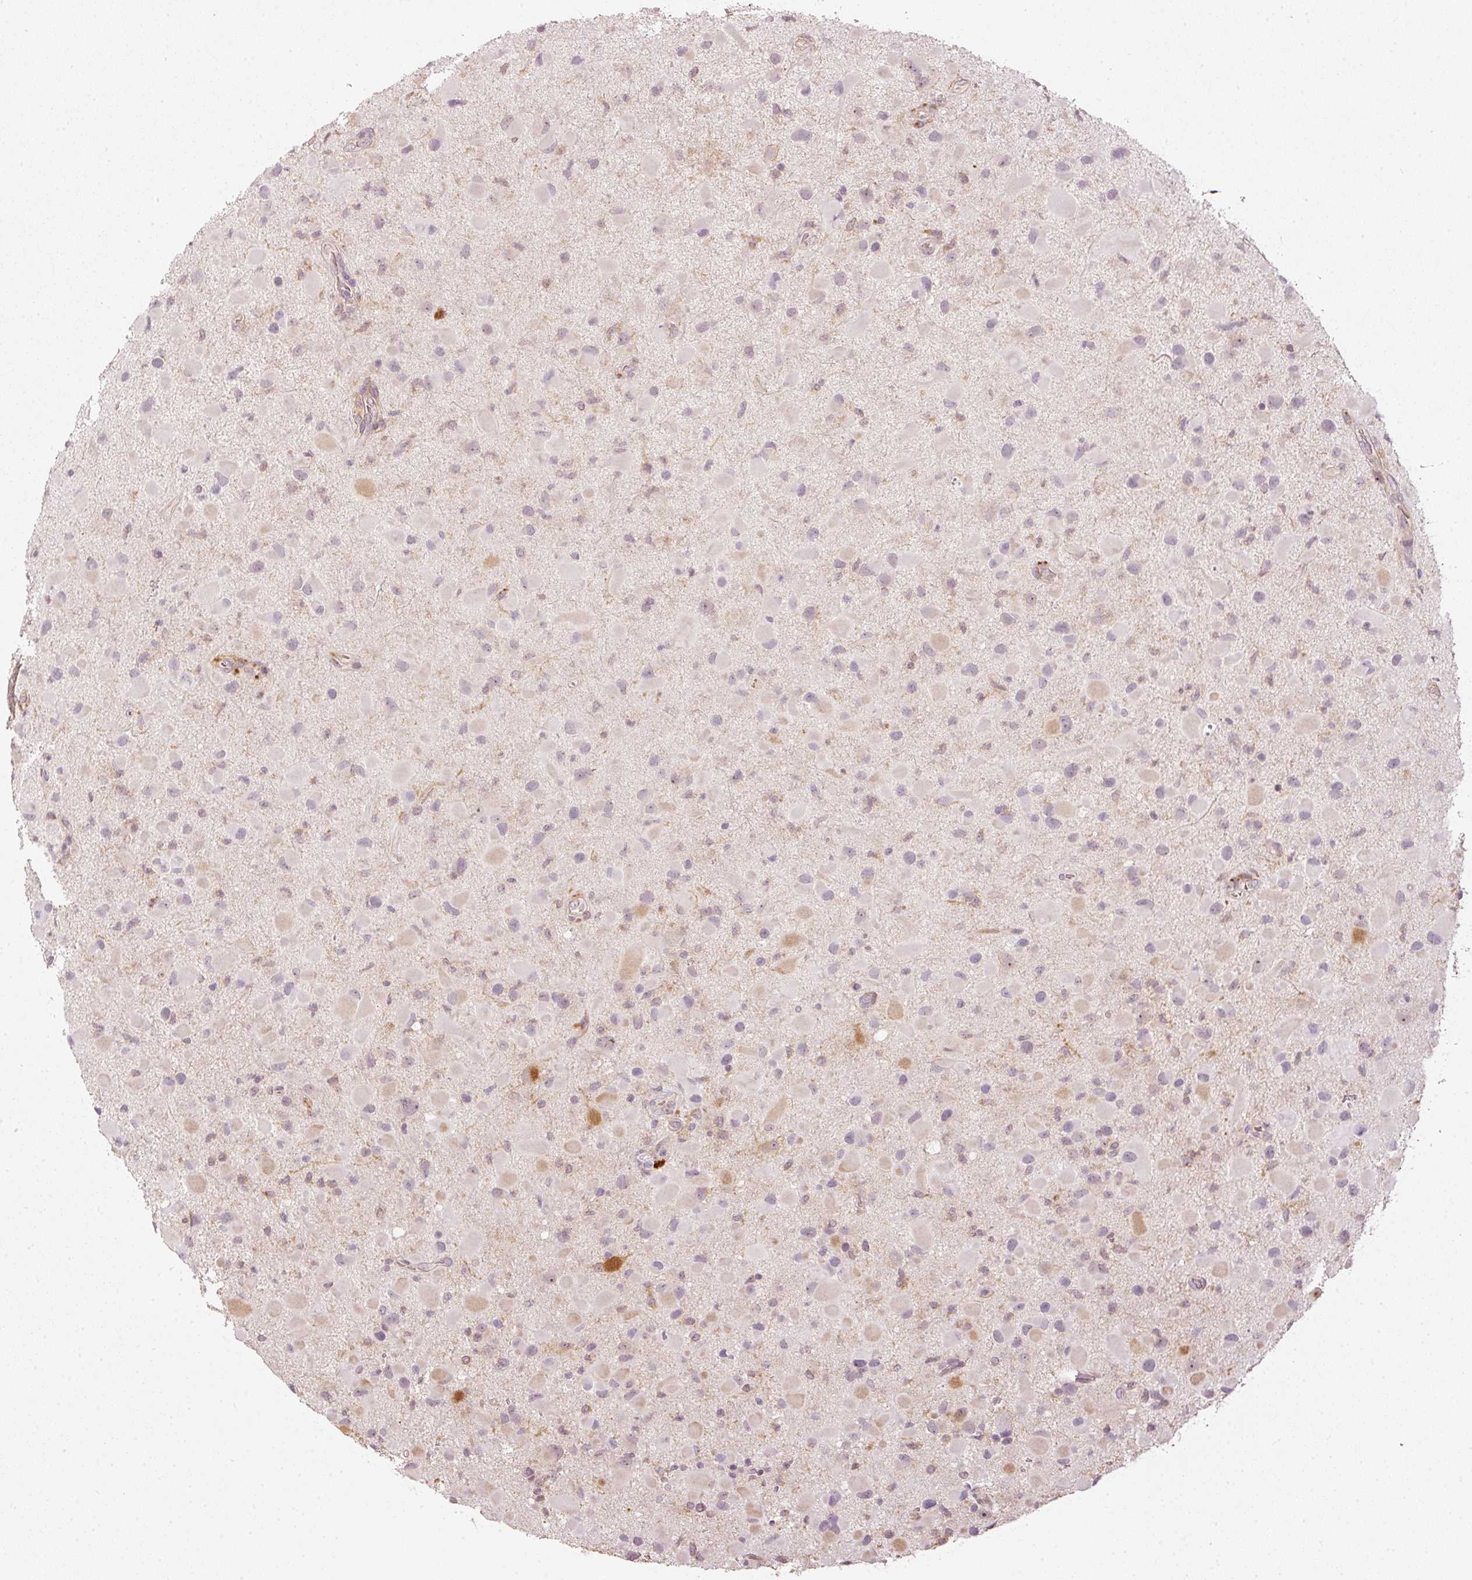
{"staining": {"intensity": "weak", "quantity": "<25%", "location": "cytoplasmic/membranous"}, "tissue": "glioma", "cell_type": "Tumor cells", "image_type": "cancer", "snomed": [{"axis": "morphology", "description": "Glioma, malignant, Low grade"}, {"axis": "topography", "description": "Brain"}], "caption": "High magnification brightfield microscopy of glioma stained with DAB (brown) and counterstained with hematoxylin (blue): tumor cells show no significant staining. (Stains: DAB immunohistochemistry with hematoxylin counter stain, Microscopy: brightfield microscopy at high magnification).", "gene": "CDC20B", "patient": {"sex": "female", "age": 32}}